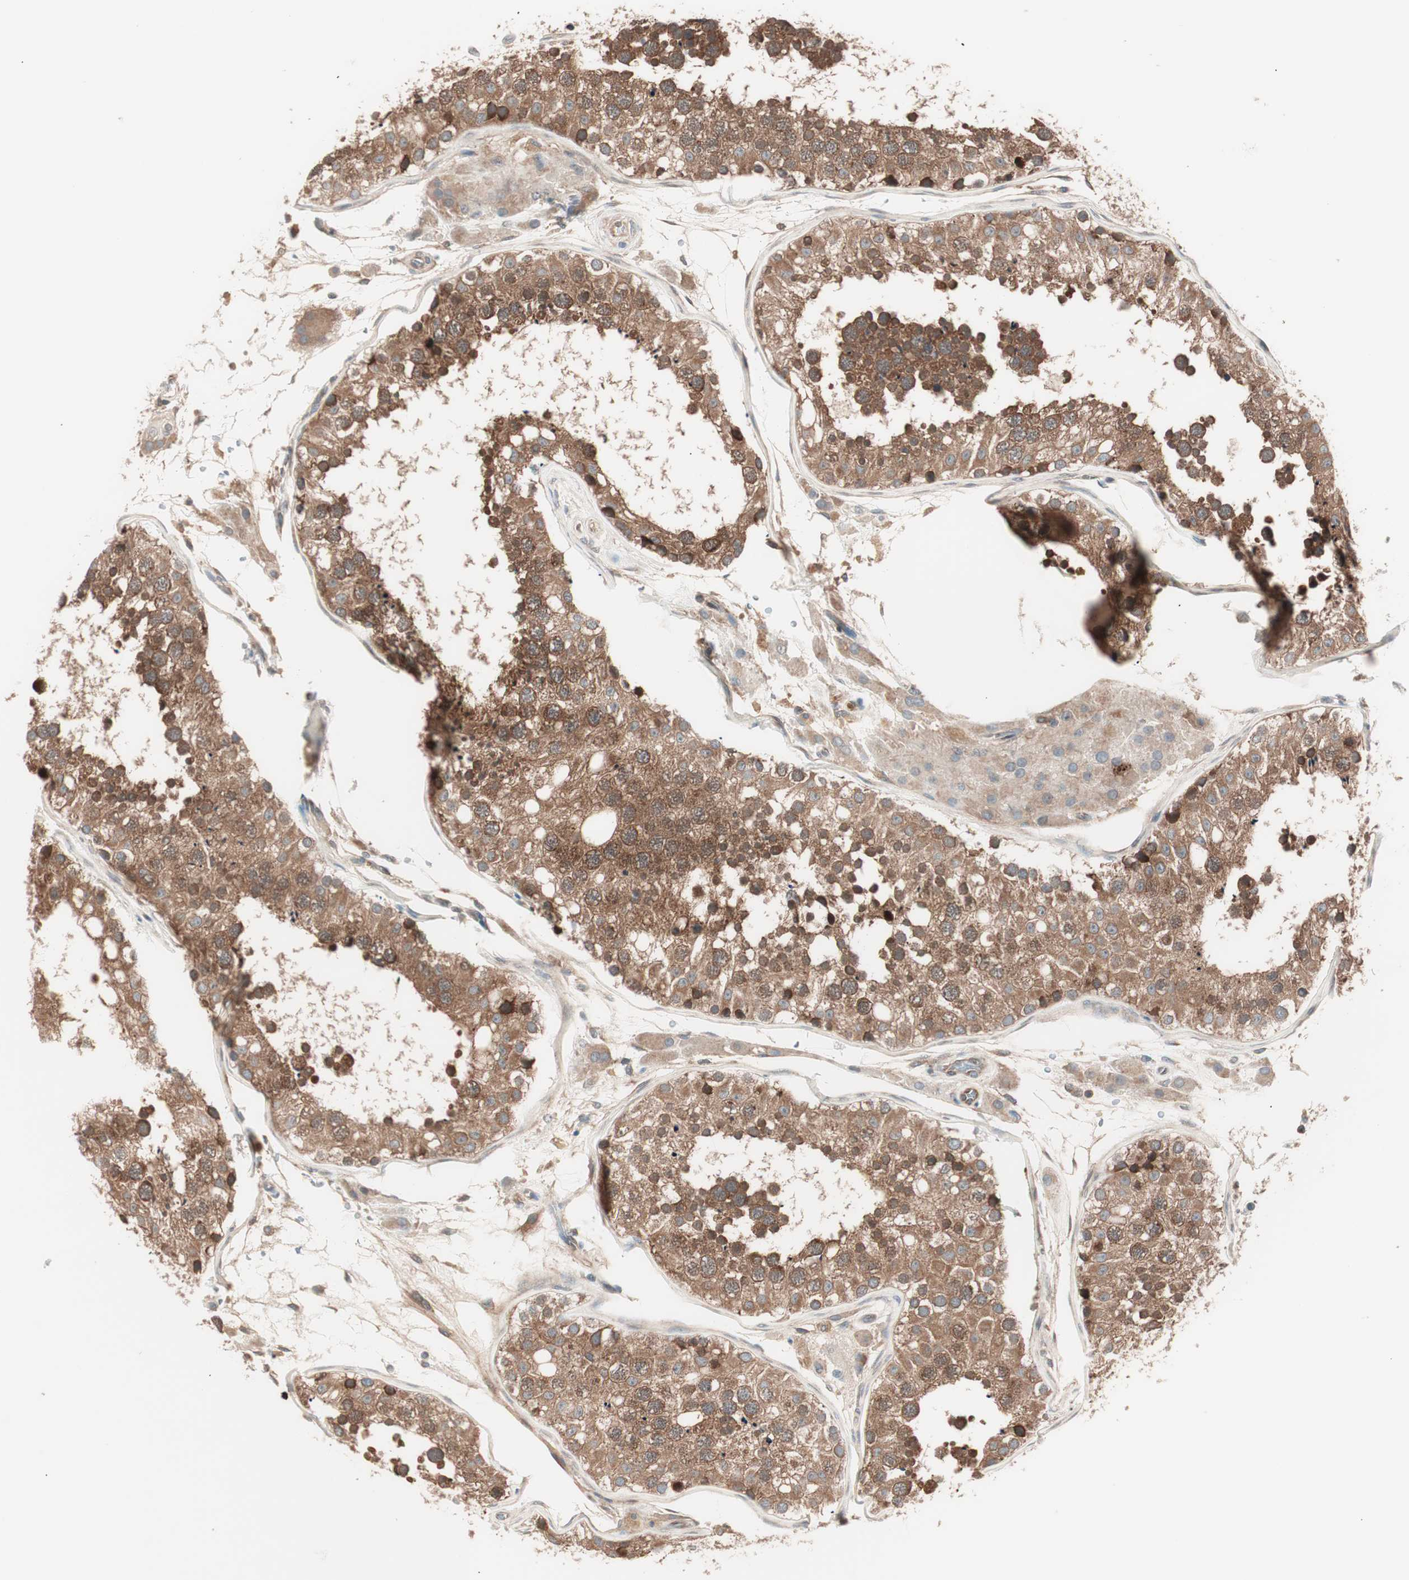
{"staining": {"intensity": "strong", "quantity": ">75%", "location": "cytoplasmic/membranous"}, "tissue": "testis", "cell_type": "Cells in seminiferous ducts", "image_type": "normal", "snomed": [{"axis": "morphology", "description": "Normal tissue, NOS"}, {"axis": "topography", "description": "Testis"}], "caption": "Immunohistochemical staining of benign human testis exhibits >75% levels of strong cytoplasmic/membranous protein staining in approximately >75% of cells in seminiferous ducts.", "gene": "TSG101", "patient": {"sex": "male", "age": 26}}